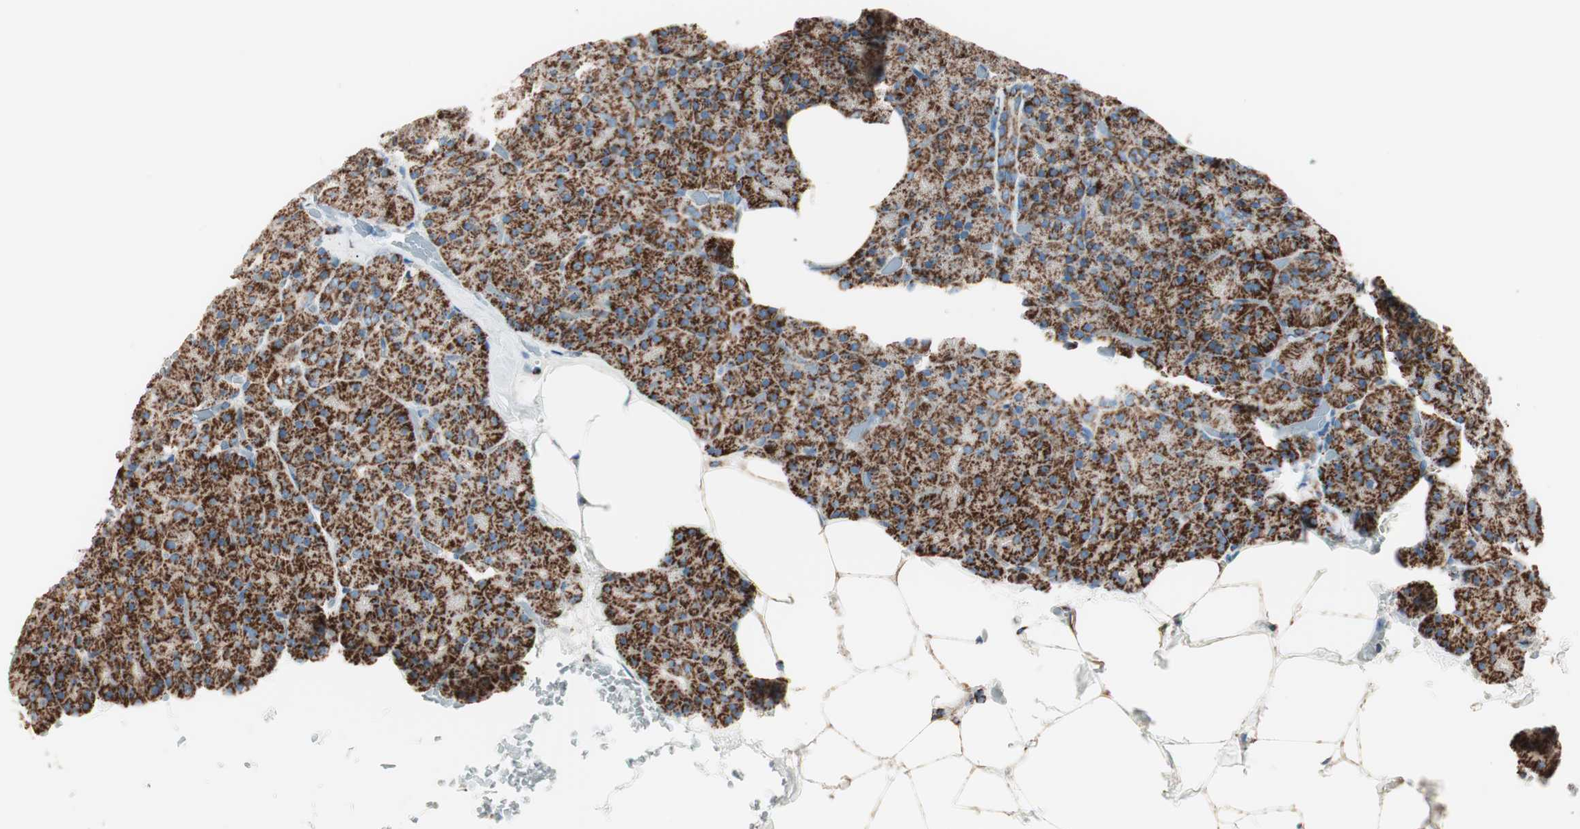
{"staining": {"intensity": "strong", "quantity": ">75%", "location": "cytoplasmic/membranous"}, "tissue": "pancreas", "cell_type": "Exocrine glandular cells", "image_type": "normal", "snomed": [{"axis": "morphology", "description": "Normal tissue, NOS"}, {"axis": "topography", "description": "Pancreas"}], "caption": "Brown immunohistochemical staining in benign pancreas reveals strong cytoplasmic/membranous expression in approximately >75% of exocrine glandular cells.", "gene": "TOMM22", "patient": {"sex": "female", "age": 35}}